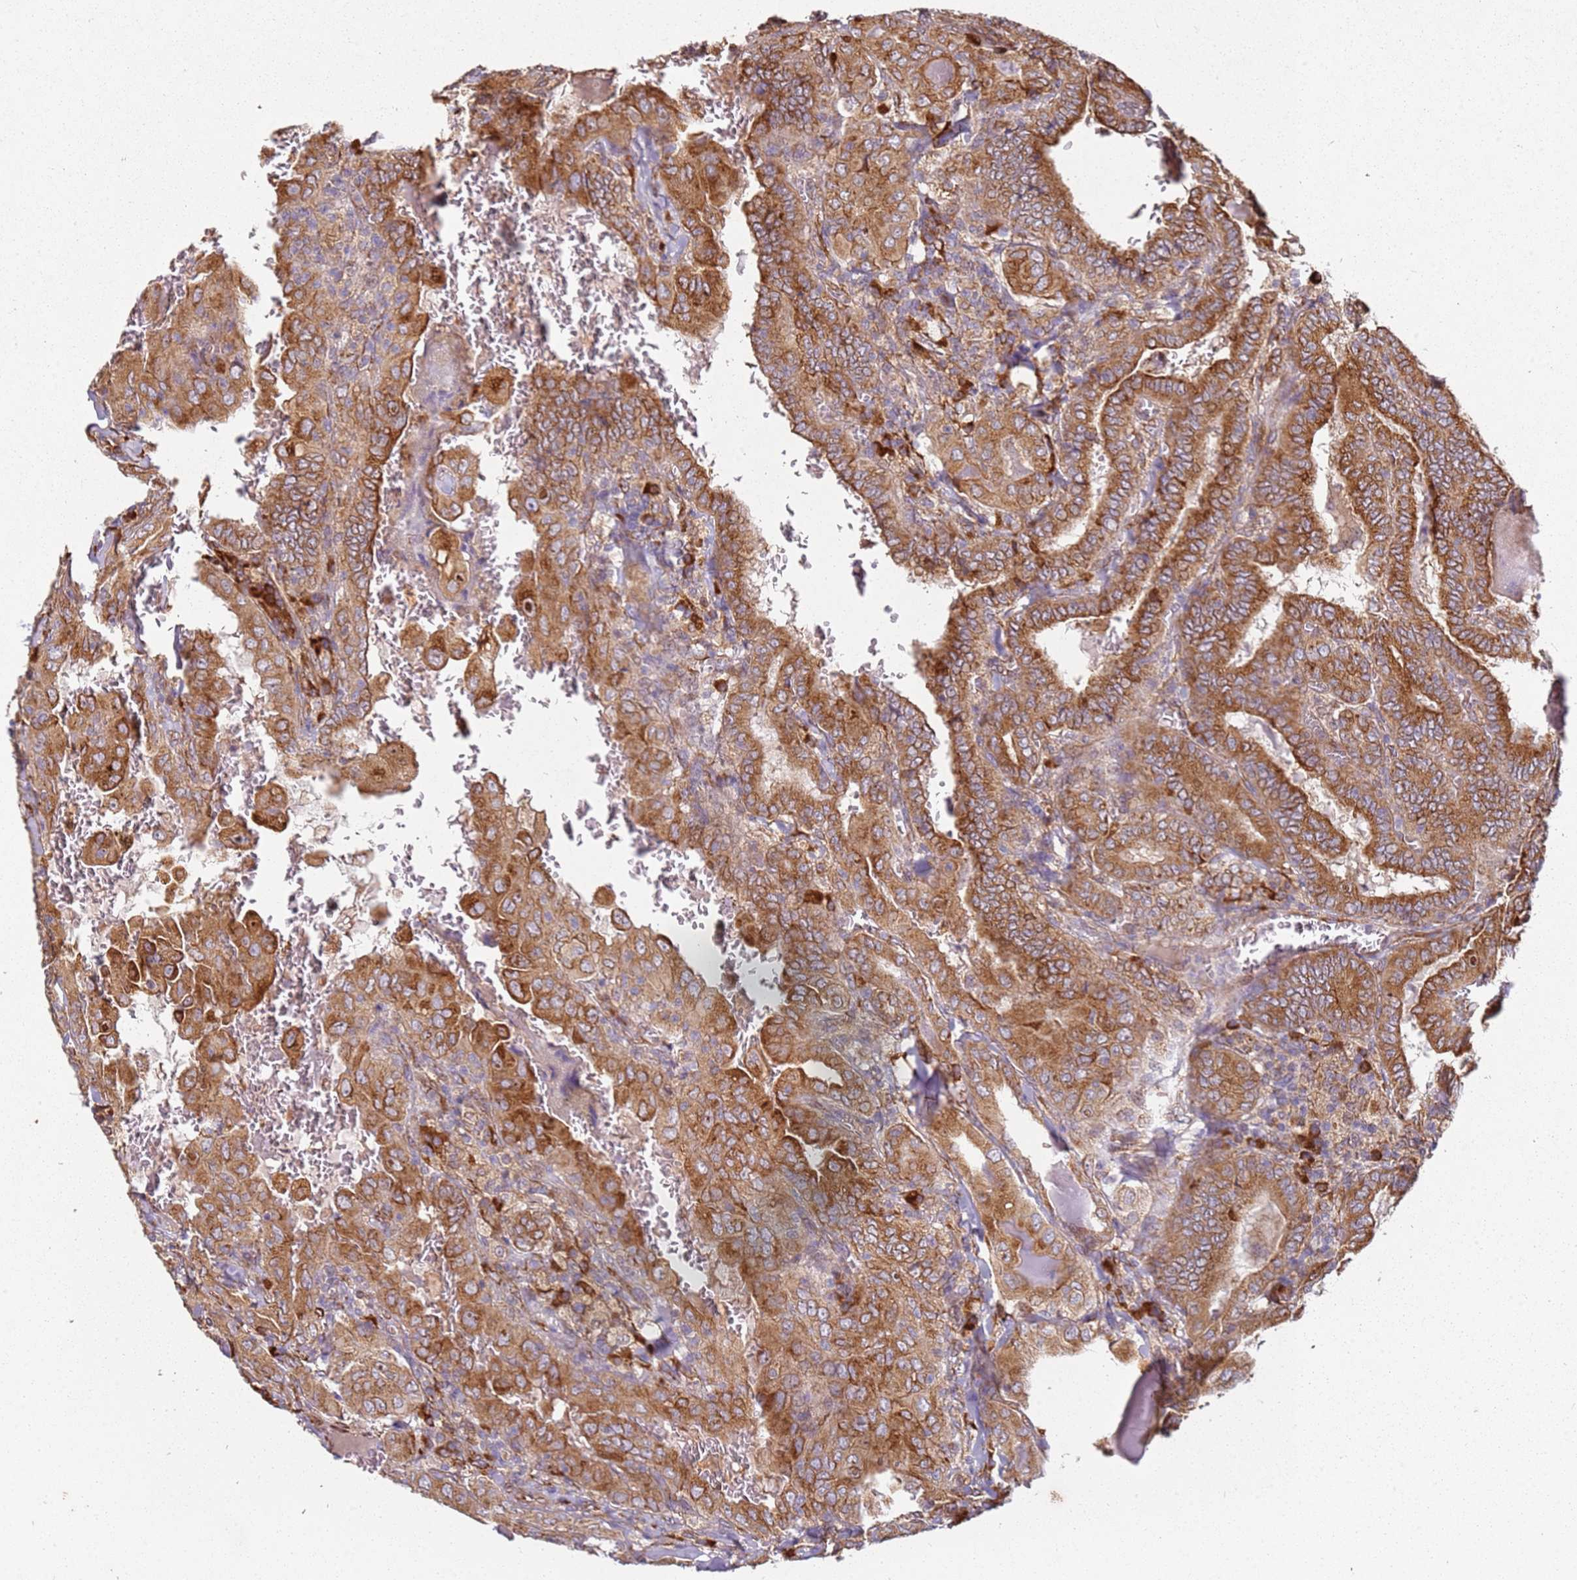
{"staining": {"intensity": "strong", "quantity": ">75%", "location": "cytoplasmic/membranous"}, "tissue": "thyroid cancer", "cell_type": "Tumor cells", "image_type": "cancer", "snomed": [{"axis": "morphology", "description": "Papillary adenocarcinoma, NOS"}, {"axis": "topography", "description": "Thyroid gland"}], "caption": "Immunohistochemical staining of thyroid cancer shows high levels of strong cytoplasmic/membranous staining in approximately >75% of tumor cells.", "gene": "ARFRP1", "patient": {"sex": "female", "age": 72}}